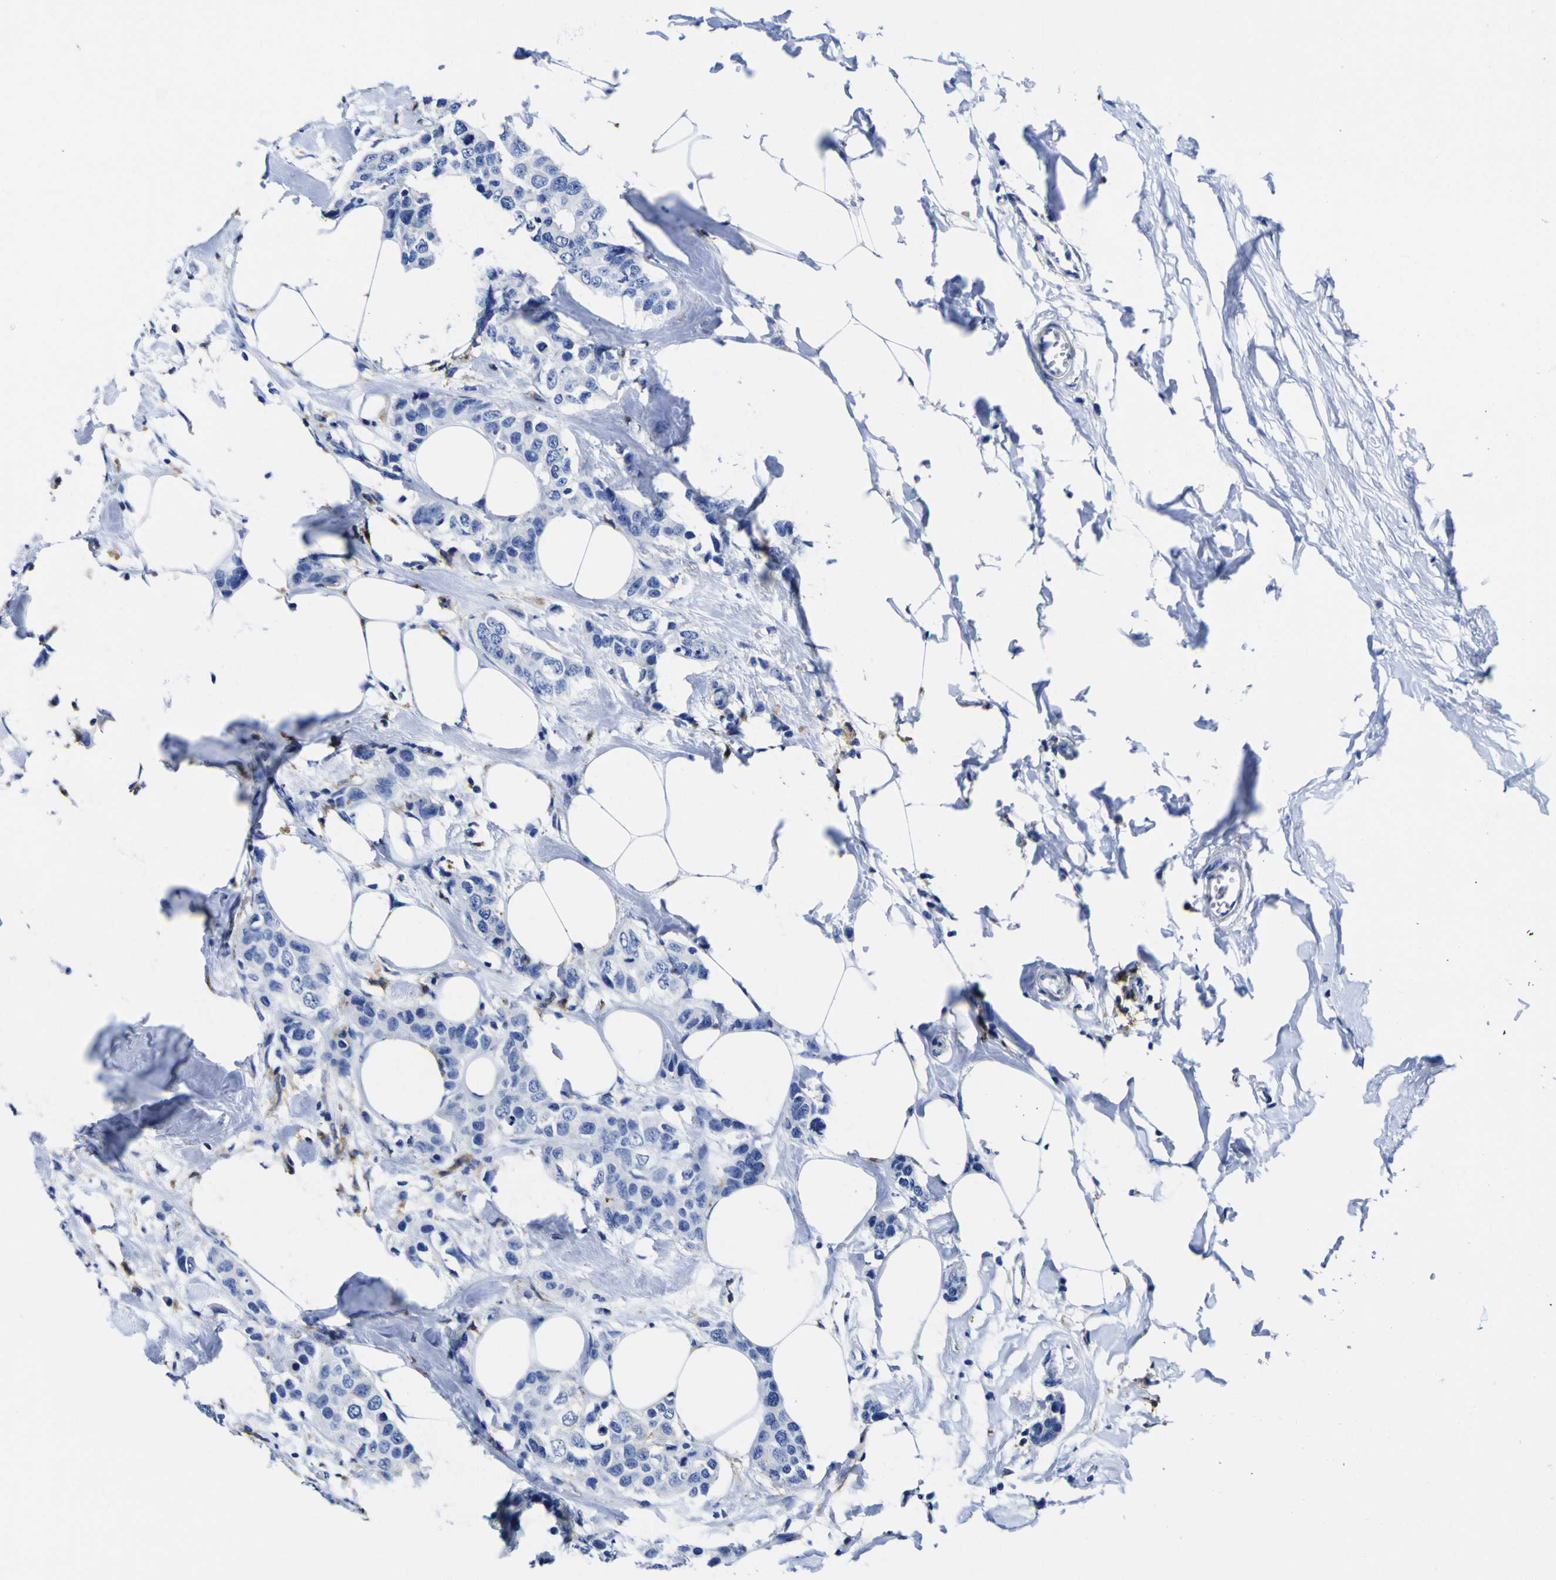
{"staining": {"intensity": "negative", "quantity": "none", "location": "none"}, "tissue": "breast cancer", "cell_type": "Tumor cells", "image_type": "cancer", "snomed": [{"axis": "morphology", "description": "Normal tissue, NOS"}, {"axis": "morphology", "description": "Duct carcinoma"}, {"axis": "topography", "description": "Breast"}], "caption": "Immunohistochemistry histopathology image of neoplastic tissue: human breast intraductal carcinoma stained with DAB (3,3'-diaminobenzidine) shows no significant protein expression in tumor cells.", "gene": "HLA-DQA1", "patient": {"sex": "female", "age": 50}}